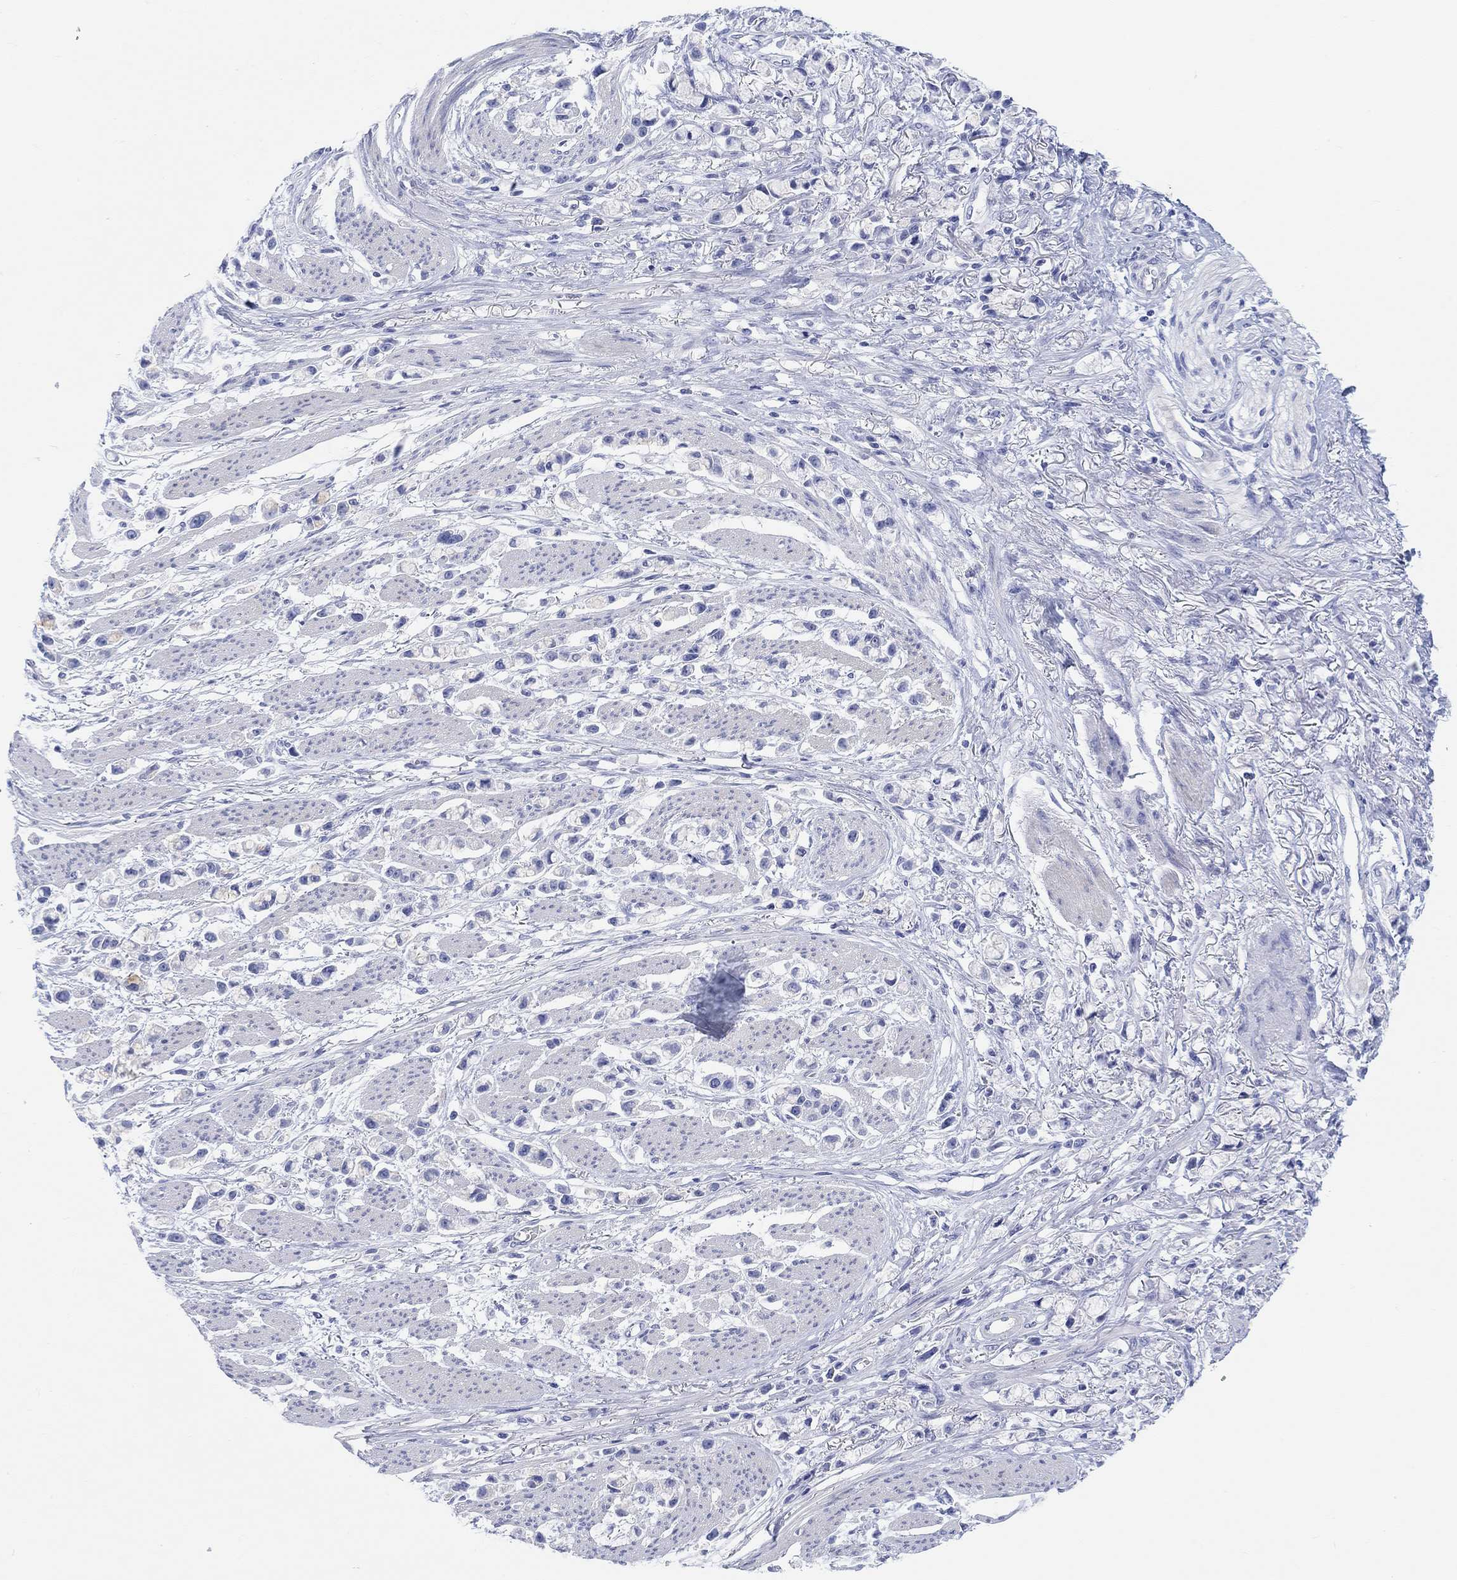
{"staining": {"intensity": "negative", "quantity": "none", "location": "none"}, "tissue": "stomach cancer", "cell_type": "Tumor cells", "image_type": "cancer", "snomed": [{"axis": "morphology", "description": "Adenocarcinoma, NOS"}, {"axis": "topography", "description": "Stomach"}], "caption": "DAB (3,3'-diaminobenzidine) immunohistochemical staining of human stomach cancer reveals no significant positivity in tumor cells.", "gene": "XIRP2", "patient": {"sex": "female", "age": 81}}